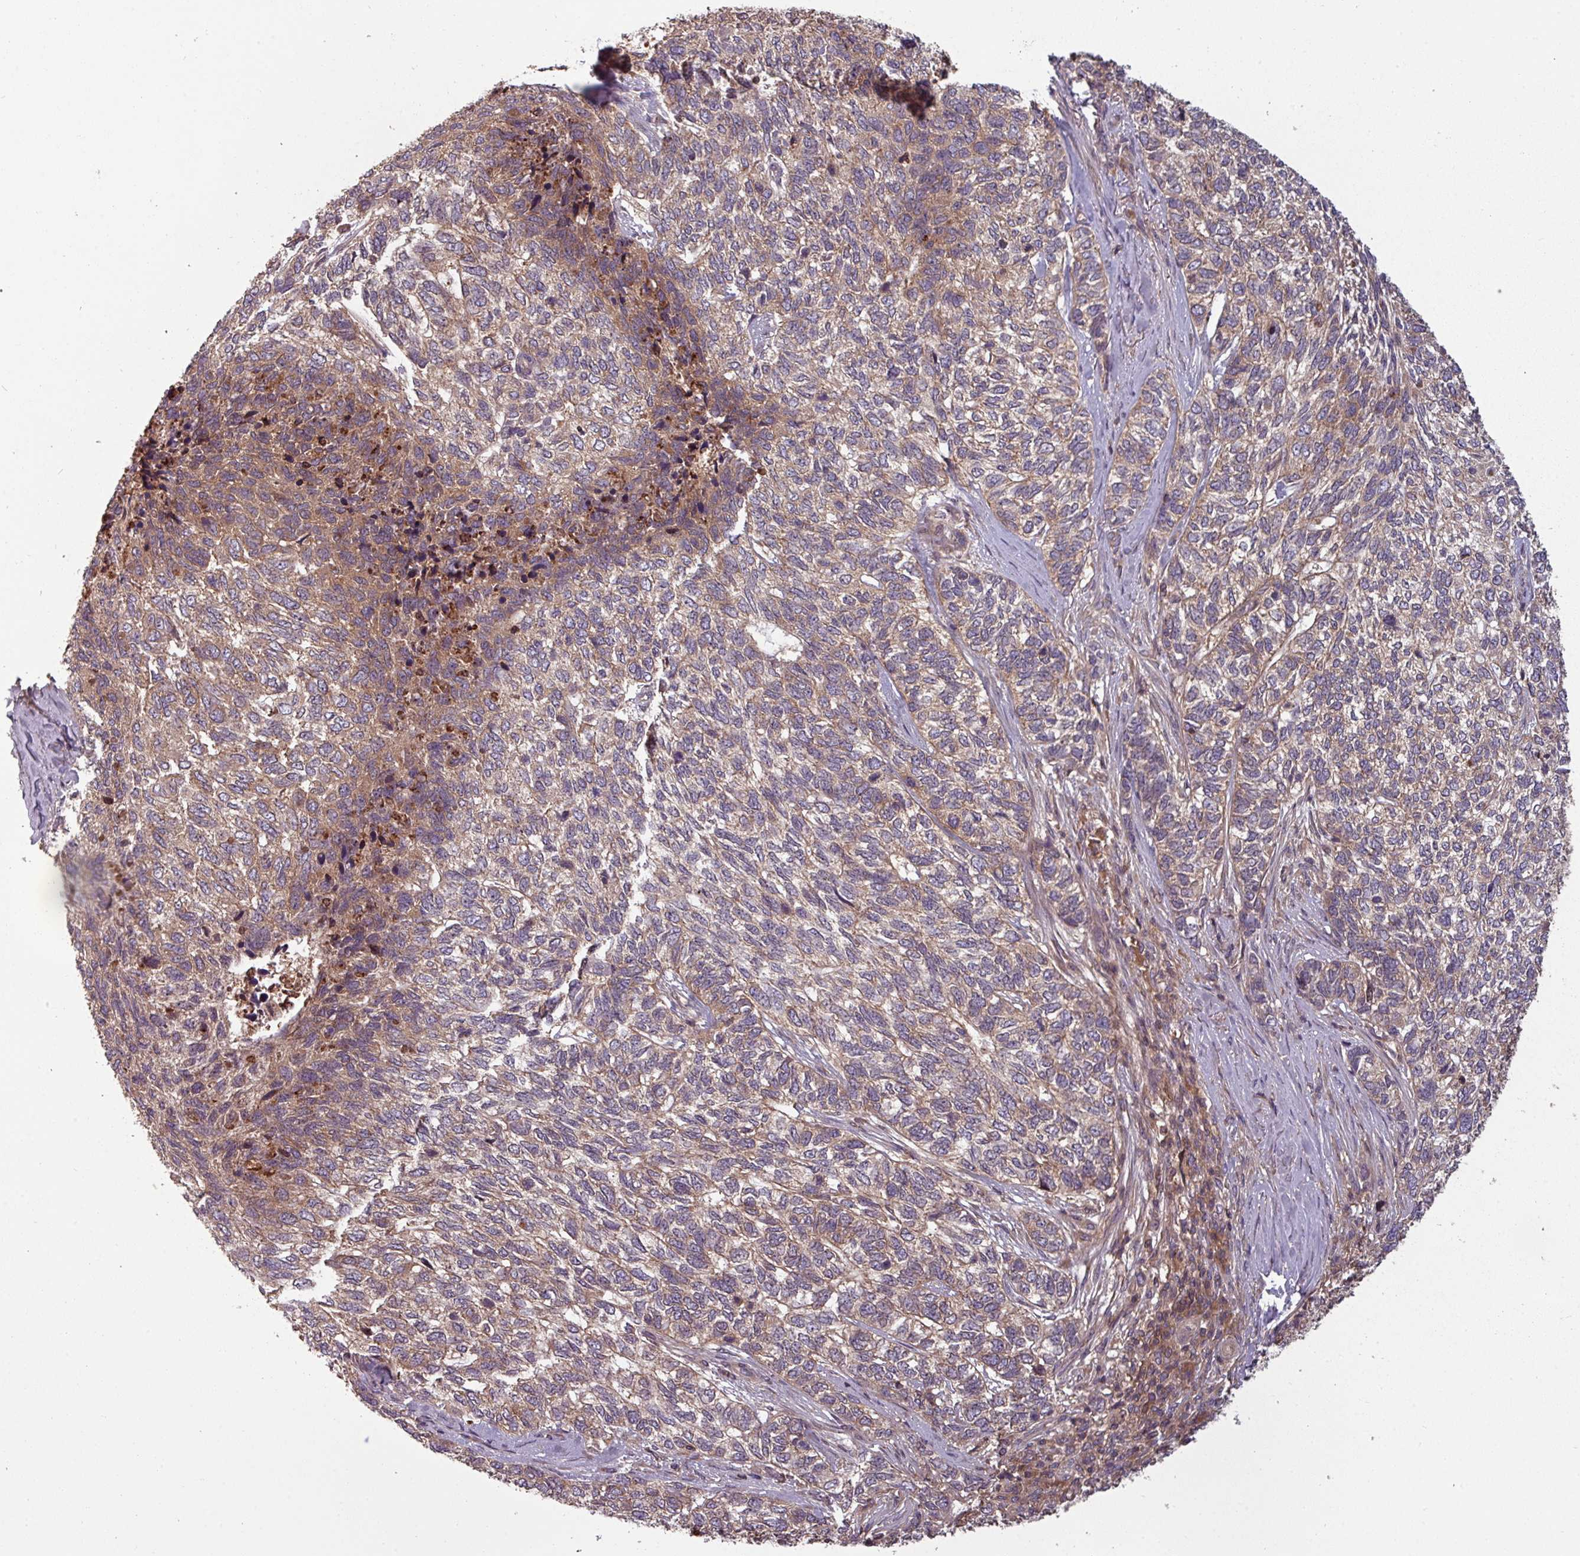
{"staining": {"intensity": "weak", "quantity": ">75%", "location": "cytoplasmic/membranous"}, "tissue": "skin cancer", "cell_type": "Tumor cells", "image_type": "cancer", "snomed": [{"axis": "morphology", "description": "Basal cell carcinoma"}, {"axis": "topography", "description": "Skin"}], "caption": "Brown immunohistochemical staining in skin basal cell carcinoma exhibits weak cytoplasmic/membranous positivity in about >75% of tumor cells. The staining is performed using DAB (3,3'-diaminobenzidine) brown chromogen to label protein expression. The nuclei are counter-stained blue using hematoxylin.", "gene": "GSKIP", "patient": {"sex": "female", "age": 65}}